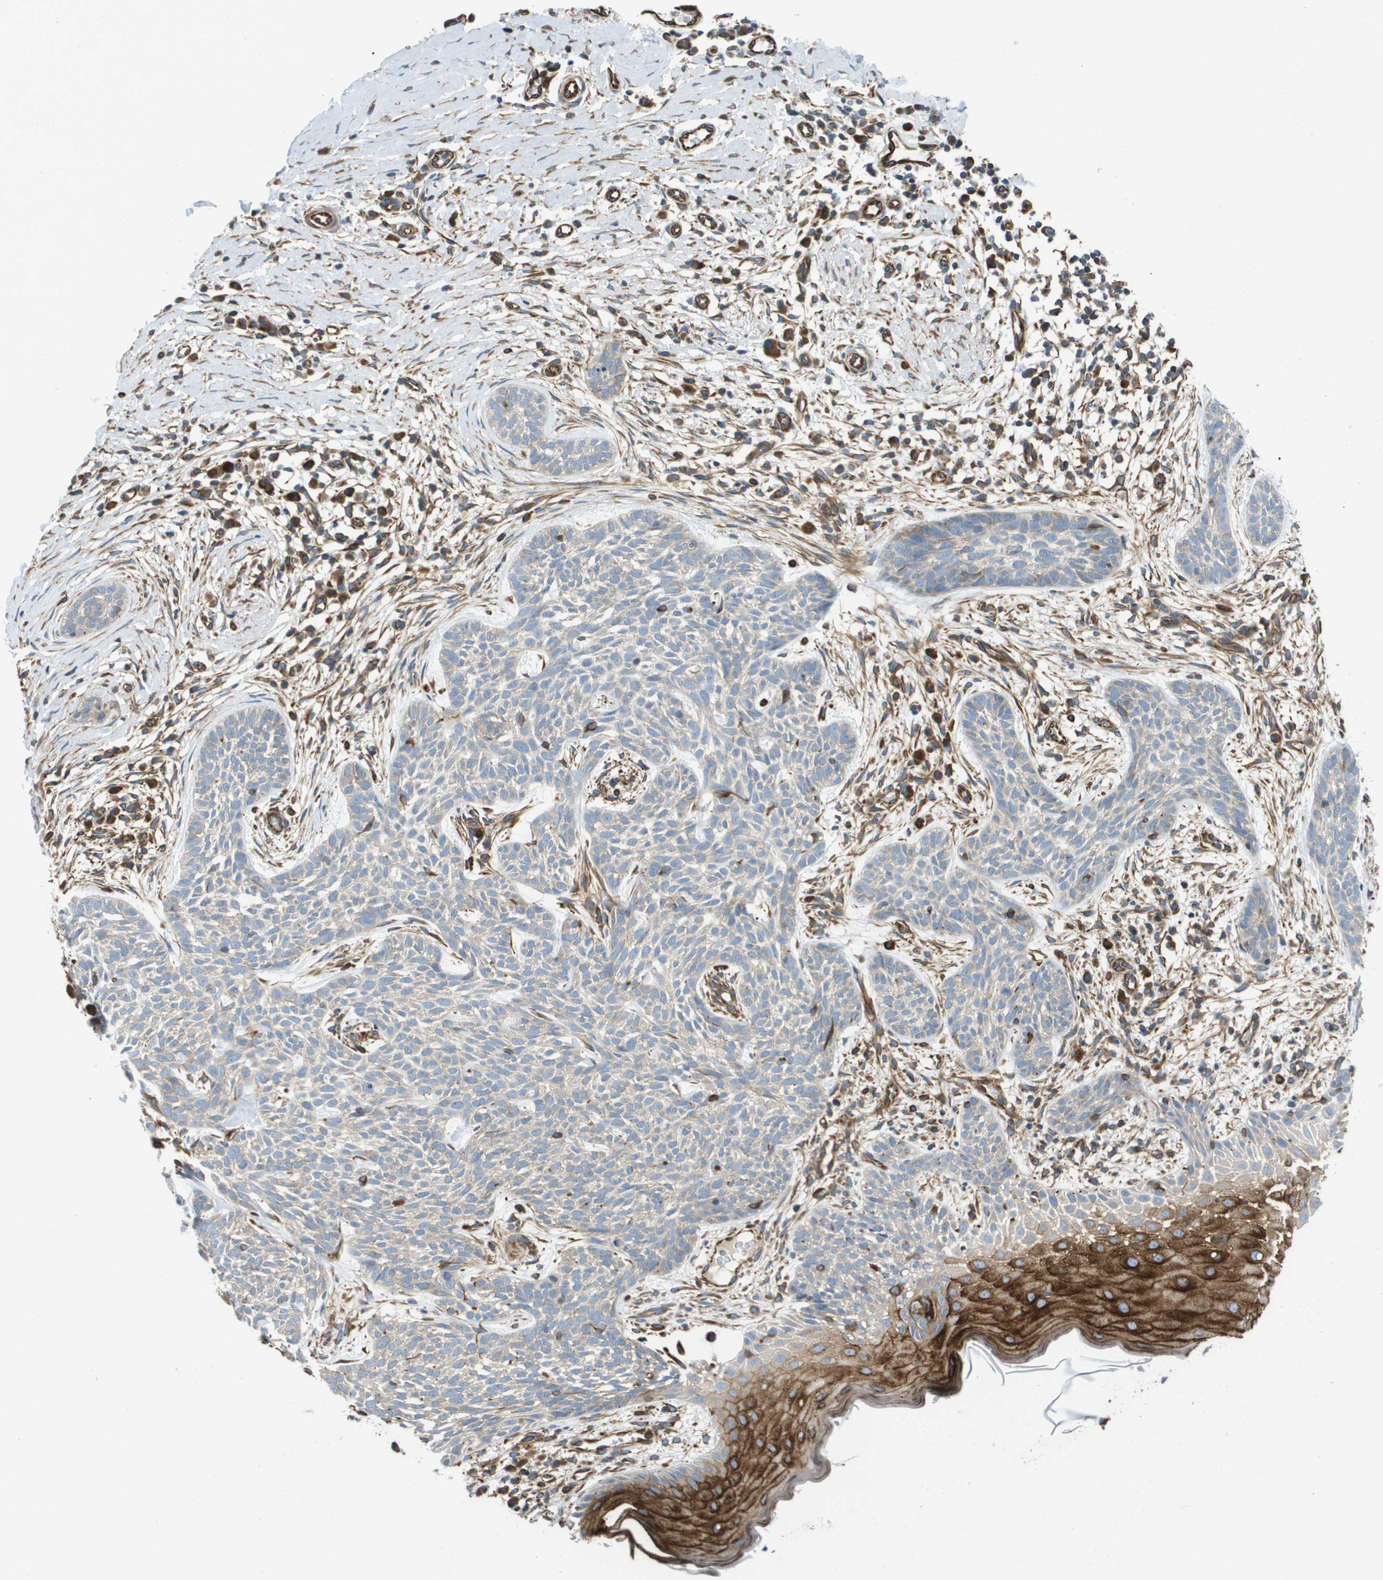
{"staining": {"intensity": "negative", "quantity": "none", "location": "none"}, "tissue": "skin cancer", "cell_type": "Tumor cells", "image_type": "cancer", "snomed": [{"axis": "morphology", "description": "Basal cell carcinoma"}, {"axis": "topography", "description": "Skin"}], "caption": "Tumor cells show no significant protein staining in skin cancer (basal cell carcinoma).", "gene": "HSD17B12", "patient": {"sex": "female", "age": 59}}